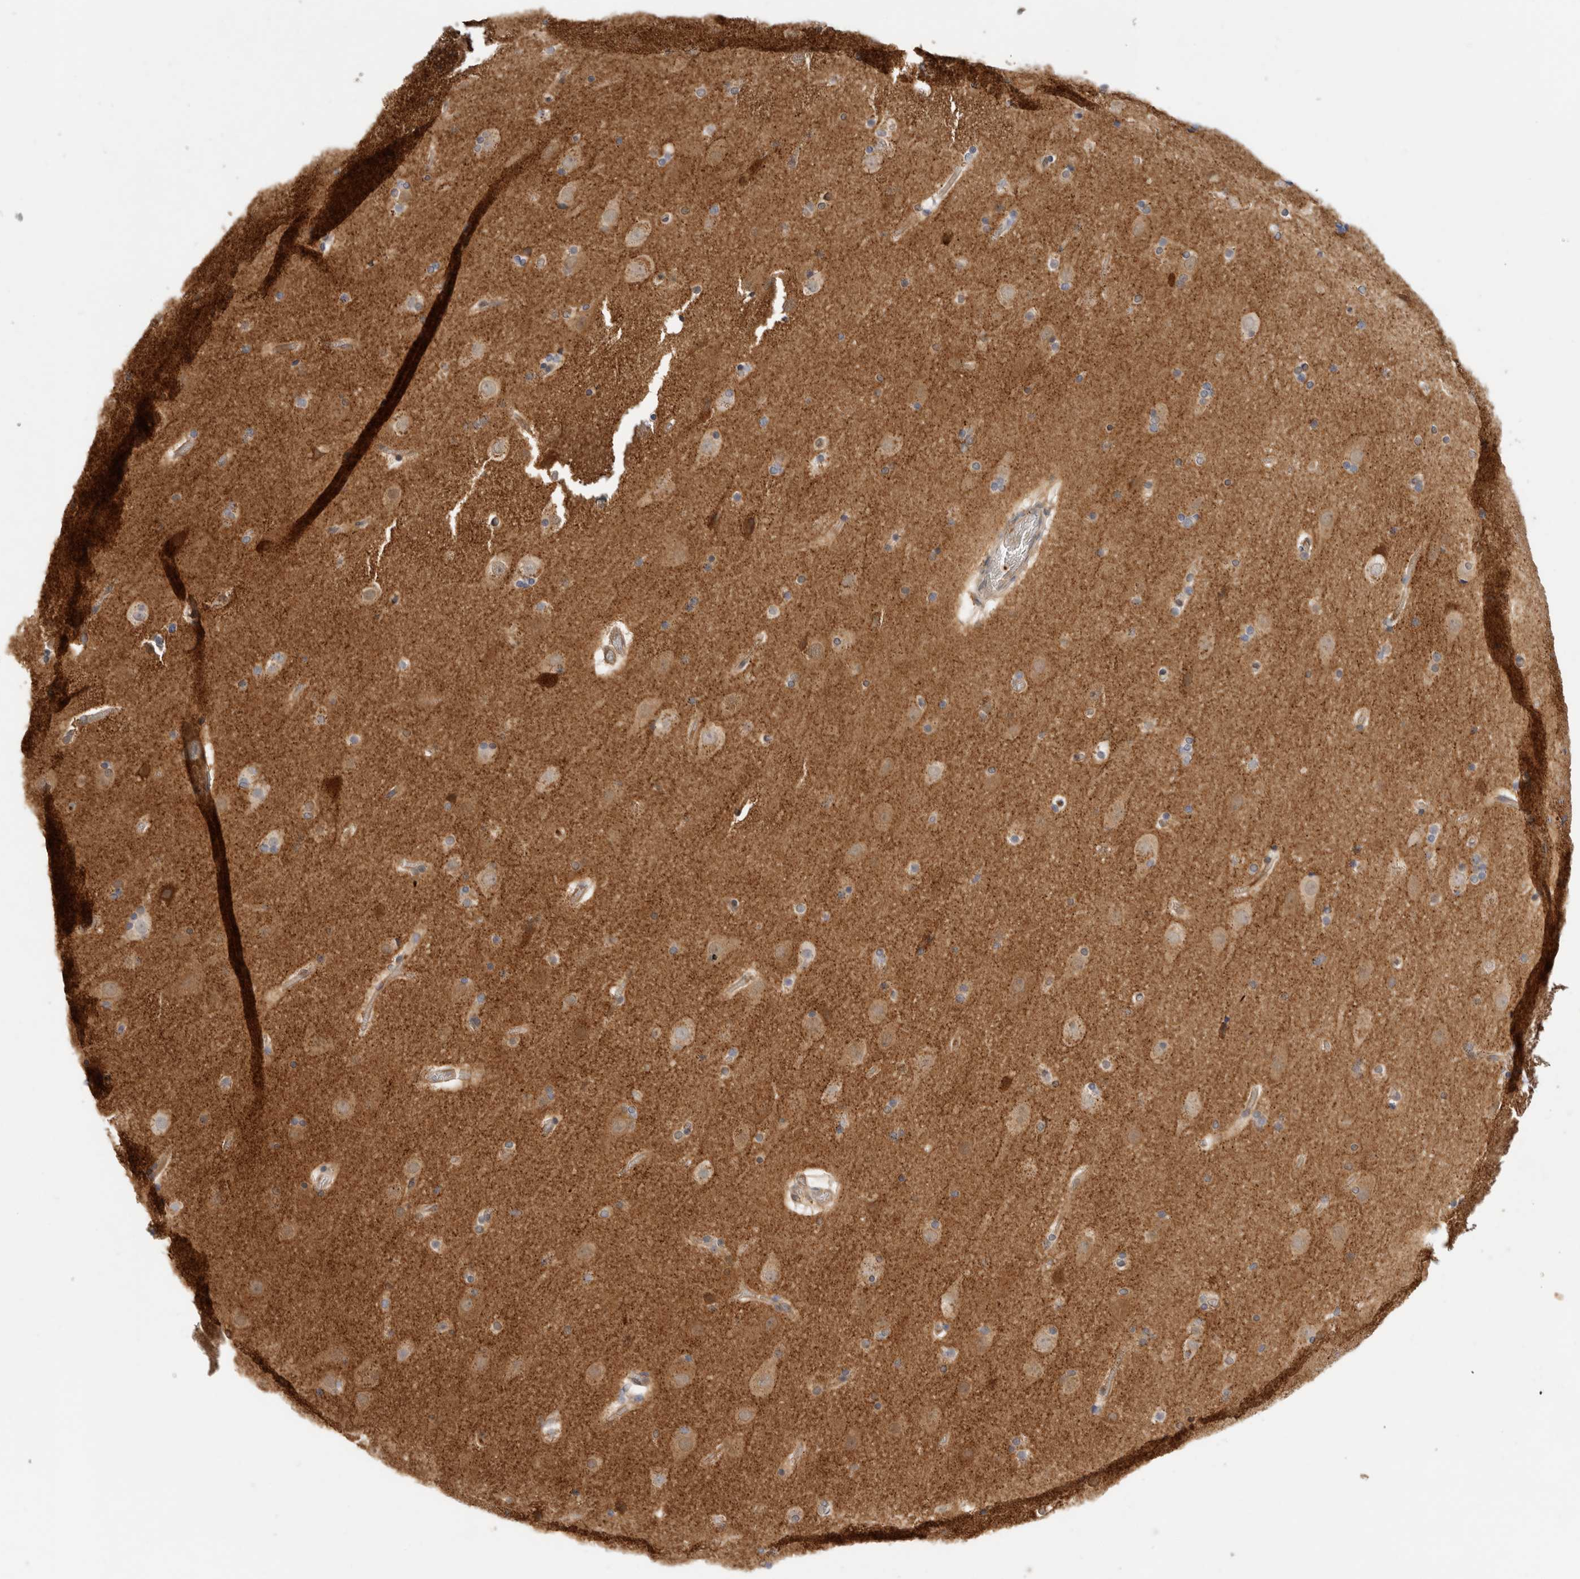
{"staining": {"intensity": "weak", "quantity": ">75%", "location": "cytoplasmic/membranous"}, "tissue": "cerebral cortex", "cell_type": "Endothelial cells", "image_type": "normal", "snomed": [{"axis": "morphology", "description": "Normal tissue, NOS"}, {"axis": "topography", "description": "Cerebral cortex"}], "caption": "A micrograph showing weak cytoplasmic/membranous staining in approximately >75% of endothelial cells in unremarkable cerebral cortex, as visualized by brown immunohistochemical staining.", "gene": "APOL2", "patient": {"sex": "male", "age": 57}}